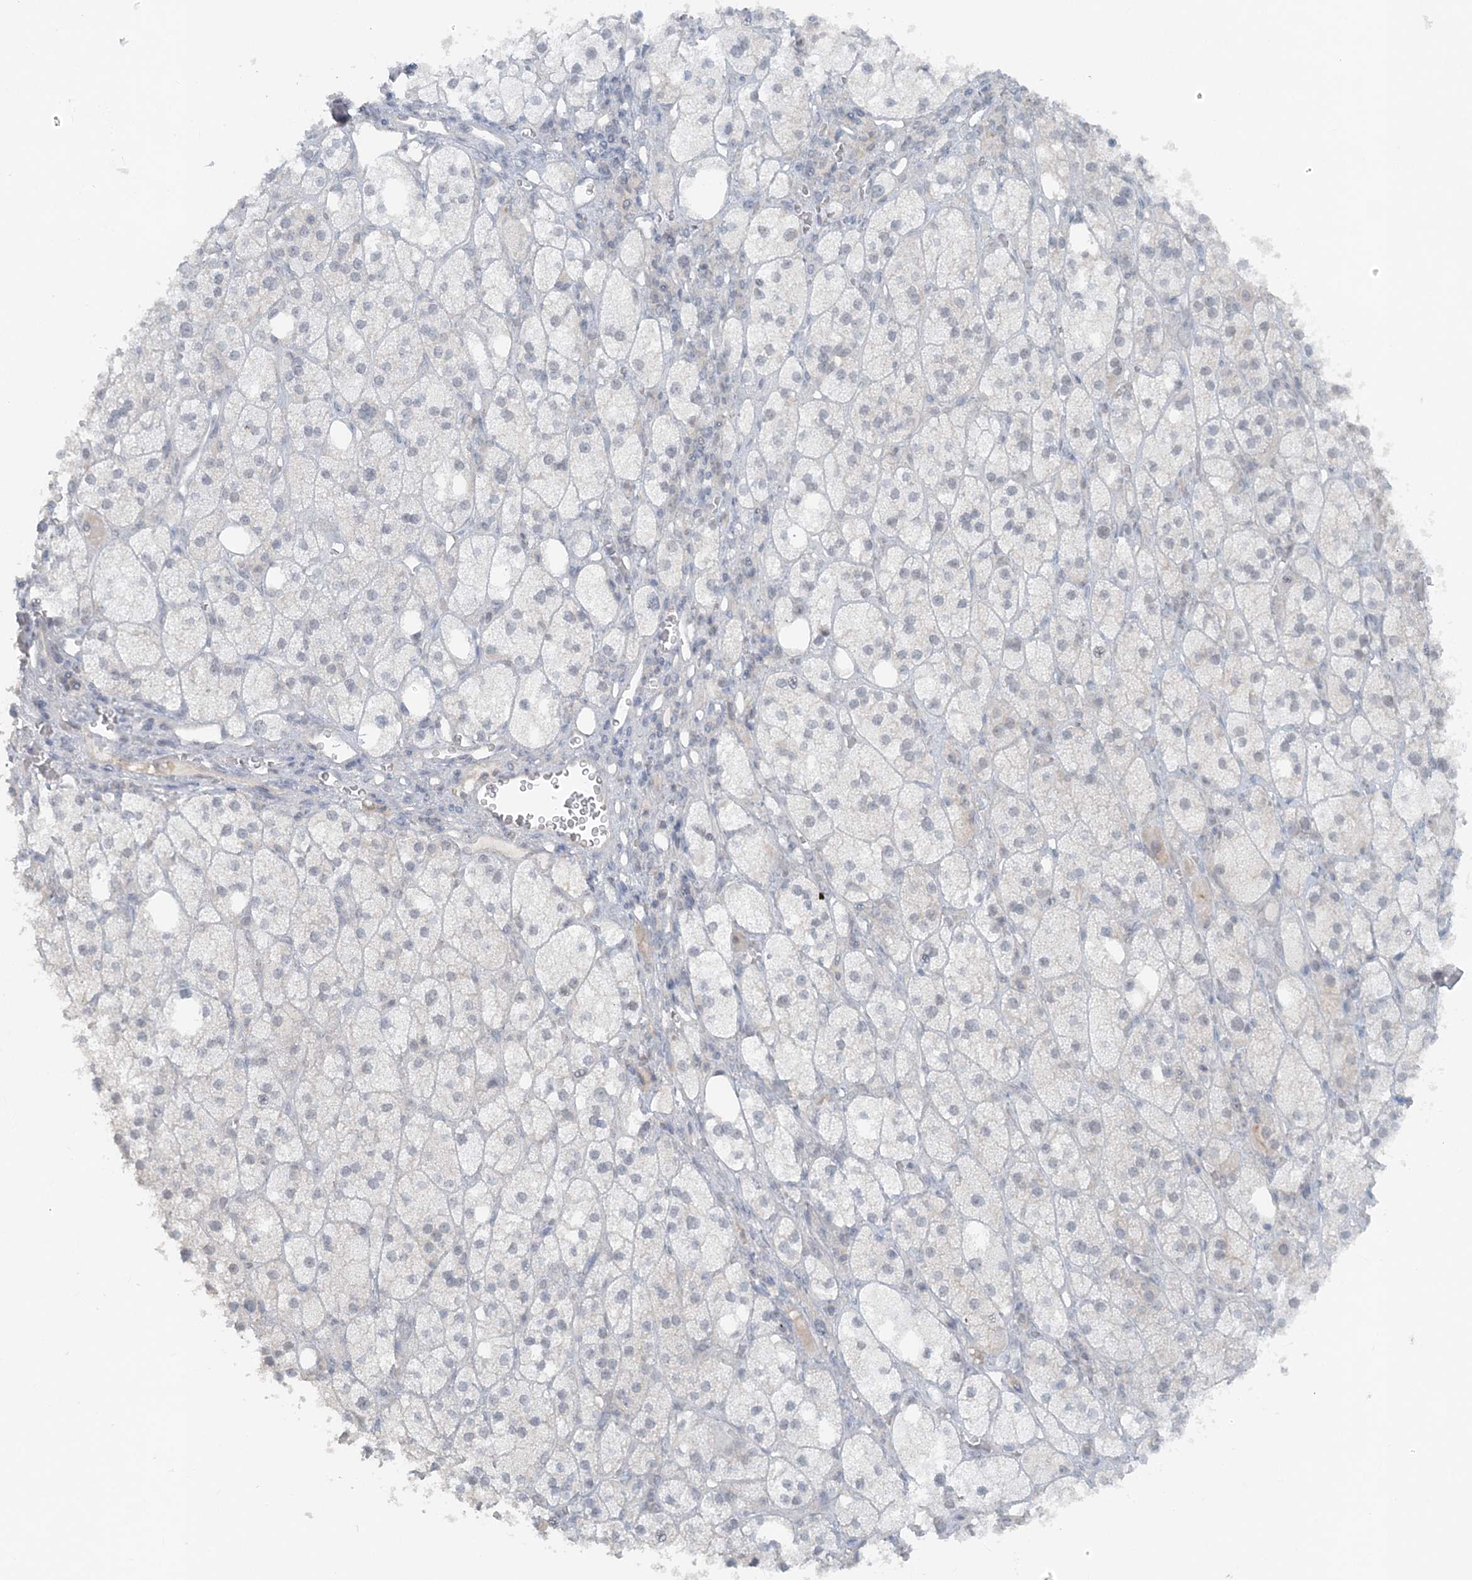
{"staining": {"intensity": "weak", "quantity": "<25%", "location": "cytoplasmic/membranous,nuclear"}, "tissue": "adrenal gland", "cell_type": "Glandular cells", "image_type": "normal", "snomed": [{"axis": "morphology", "description": "Normal tissue, NOS"}, {"axis": "topography", "description": "Adrenal gland"}], "caption": "High power microscopy histopathology image of an immunohistochemistry histopathology image of normal adrenal gland, revealing no significant staining in glandular cells.", "gene": "ATP11A", "patient": {"sex": "male", "age": 61}}